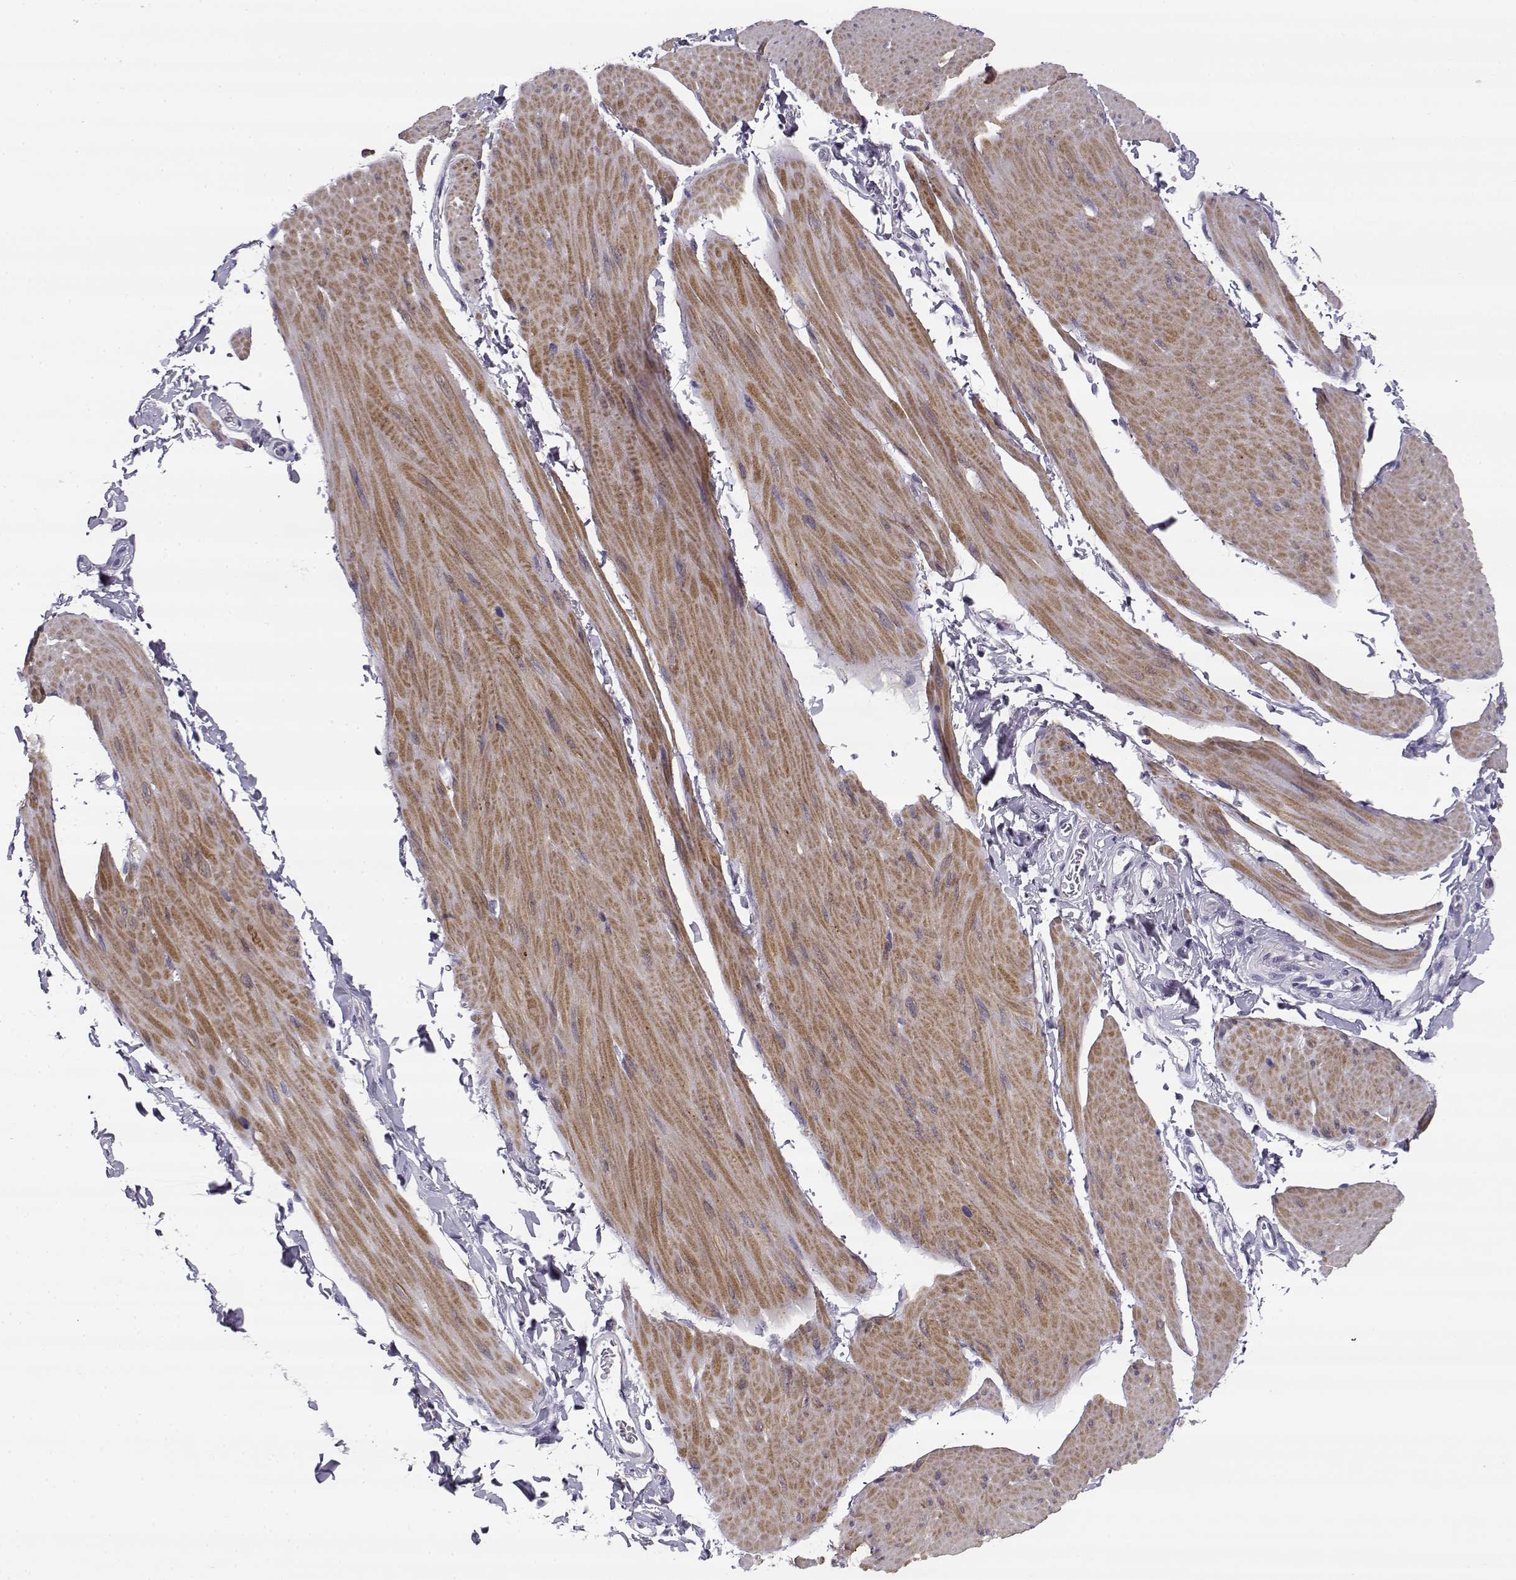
{"staining": {"intensity": "moderate", "quantity": "25%-75%", "location": "cytoplasmic/membranous"}, "tissue": "smooth muscle", "cell_type": "Smooth muscle cells", "image_type": "normal", "snomed": [{"axis": "morphology", "description": "Normal tissue, NOS"}, {"axis": "topography", "description": "Adipose tissue"}, {"axis": "topography", "description": "Smooth muscle"}, {"axis": "topography", "description": "Peripheral nerve tissue"}], "caption": "Protein staining exhibits moderate cytoplasmic/membranous expression in about 25%-75% of smooth muscle cells in benign smooth muscle. (brown staining indicates protein expression, while blue staining denotes nuclei).", "gene": "CREB3L3", "patient": {"sex": "male", "age": 83}}